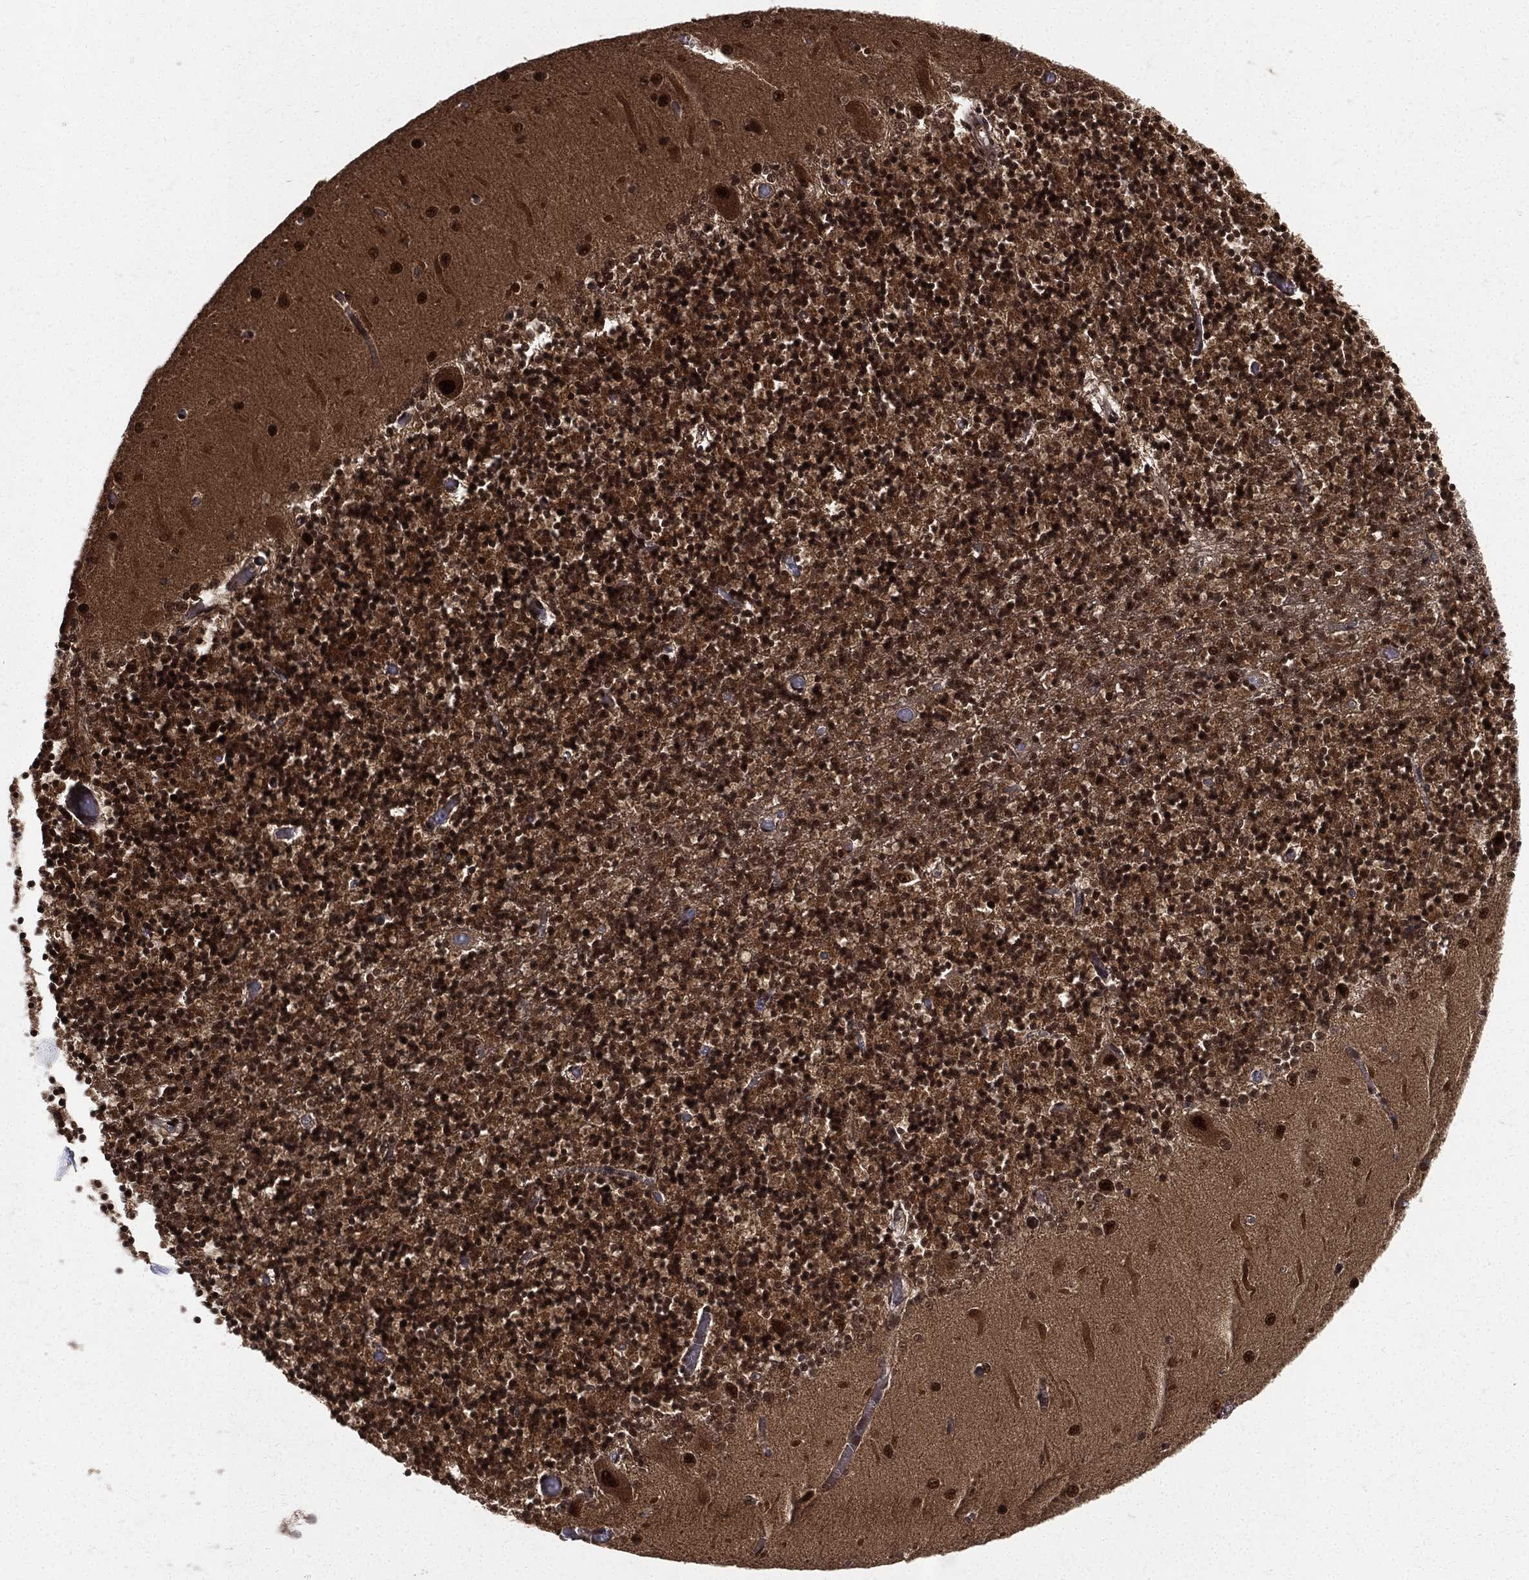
{"staining": {"intensity": "strong", "quantity": ">75%", "location": "nuclear"}, "tissue": "cerebellum", "cell_type": "Cells in granular layer", "image_type": "normal", "snomed": [{"axis": "morphology", "description": "Normal tissue, NOS"}, {"axis": "topography", "description": "Cerebellum"}], "caption": "Strong nuclear protein expression is present in approximately >75% of cells in granular layer in cerebellum. The protein of interest is stained brown, and the nuclei are stained in blue (DAB (3,3'-diaminobenzidine) IHC with brightfield microscopy, high magnification).", "gene": "COPS4", "patient": {"sex": "female", "age": 64}}